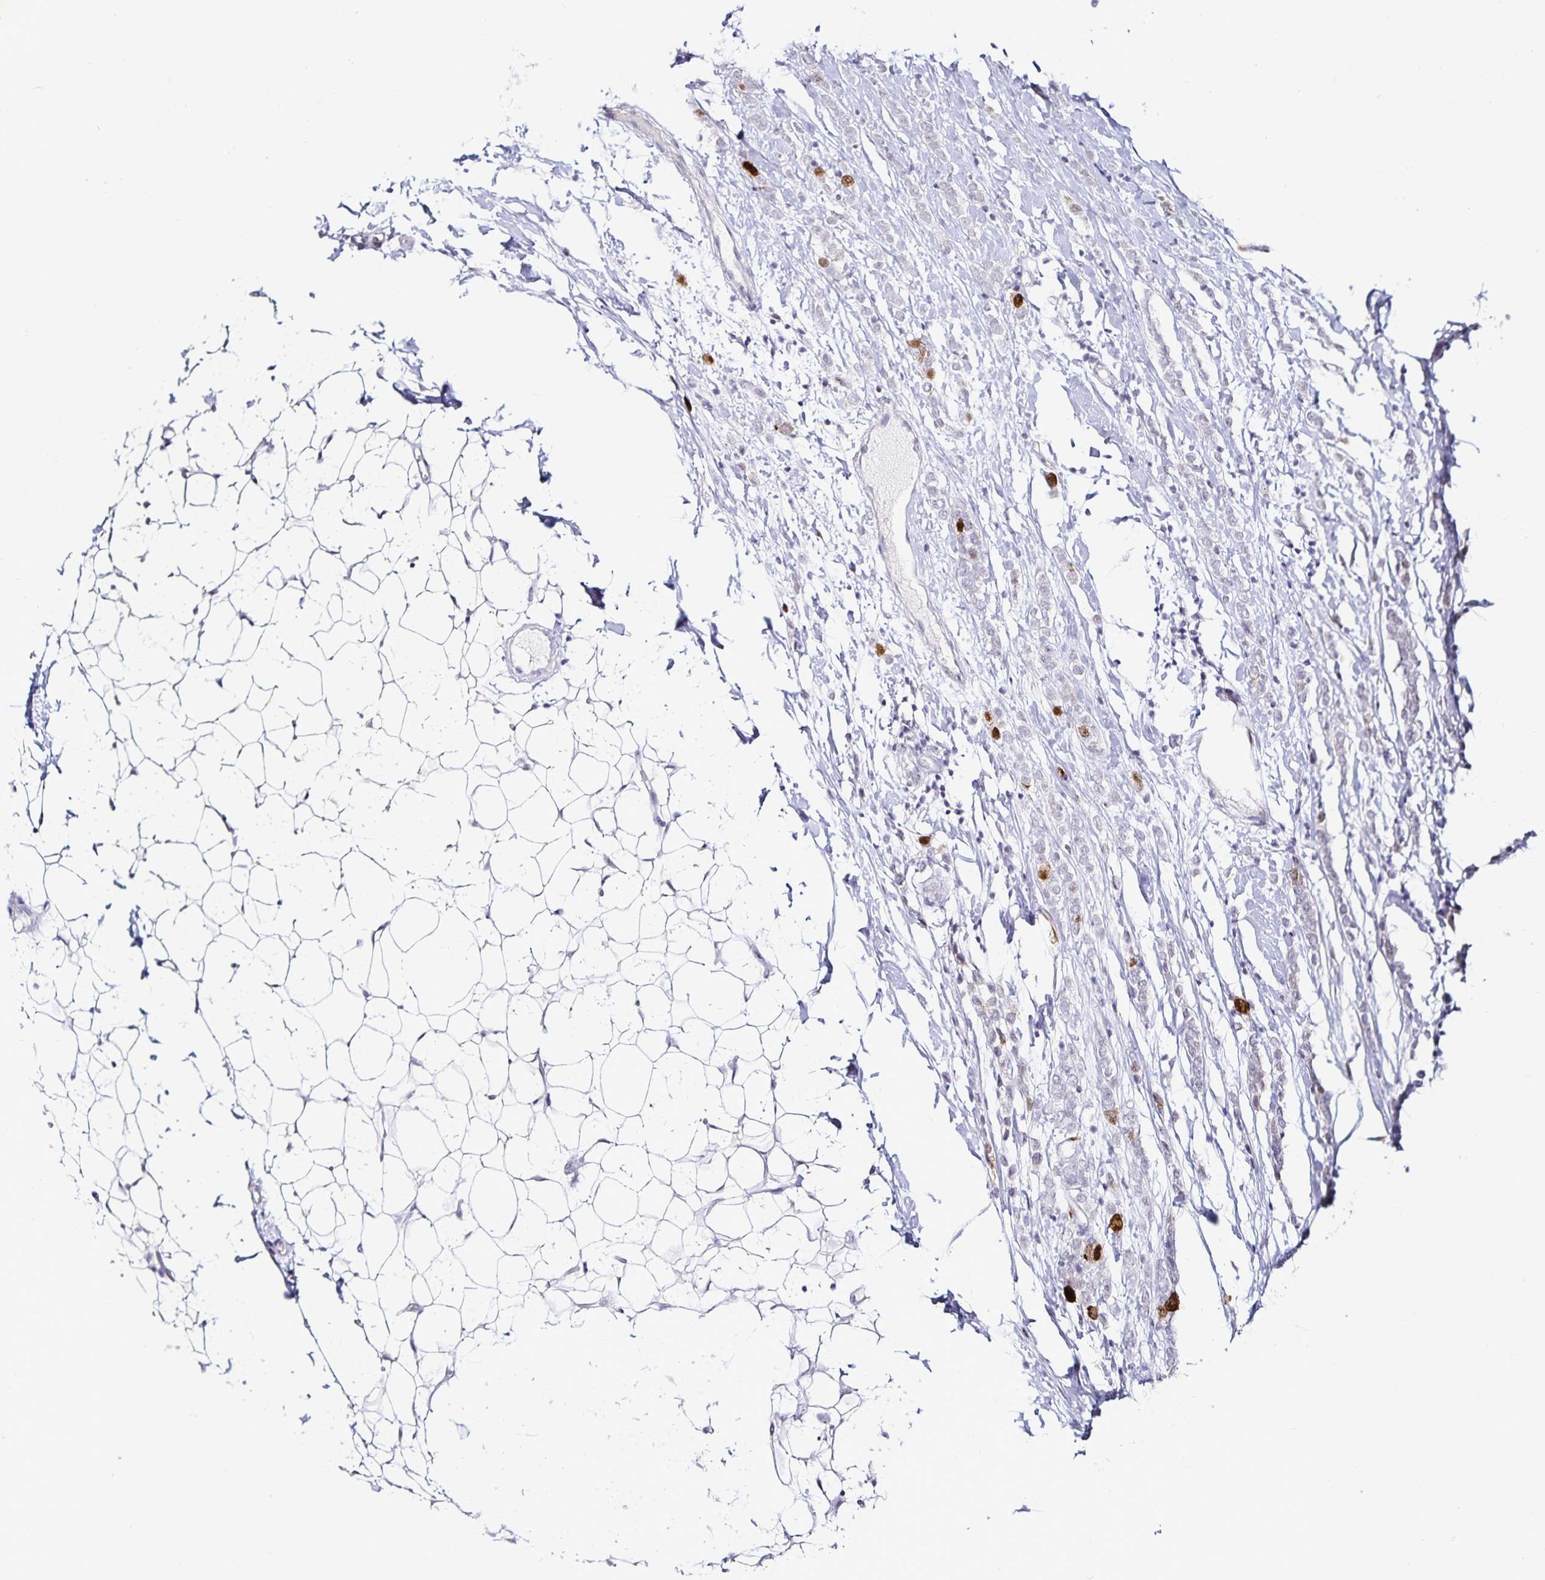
{"staining": {"intensity": "strong", "quantity": "<25%", "location": "nuclear"}, "tissue": "breast cancer", "cell_type": "Tumor cells", "image_type": "cancer", "snomed": [{"axis": "morphology", "description": "Lobular carcinoma"}, {"axis": "topography", "description": "Breast"}], "caption": "The histopathology image shows staining of breast cancer (lobular carcinoma), revealing strong nuclear protein staining (brown color) within tumor cells. (DAB (3,3'-diaminobenzidine) IHC, brown staining for protein, blue staining for nuclei).", "gene": "ANLN", "patient": {"sex": "female", "age": 49}}